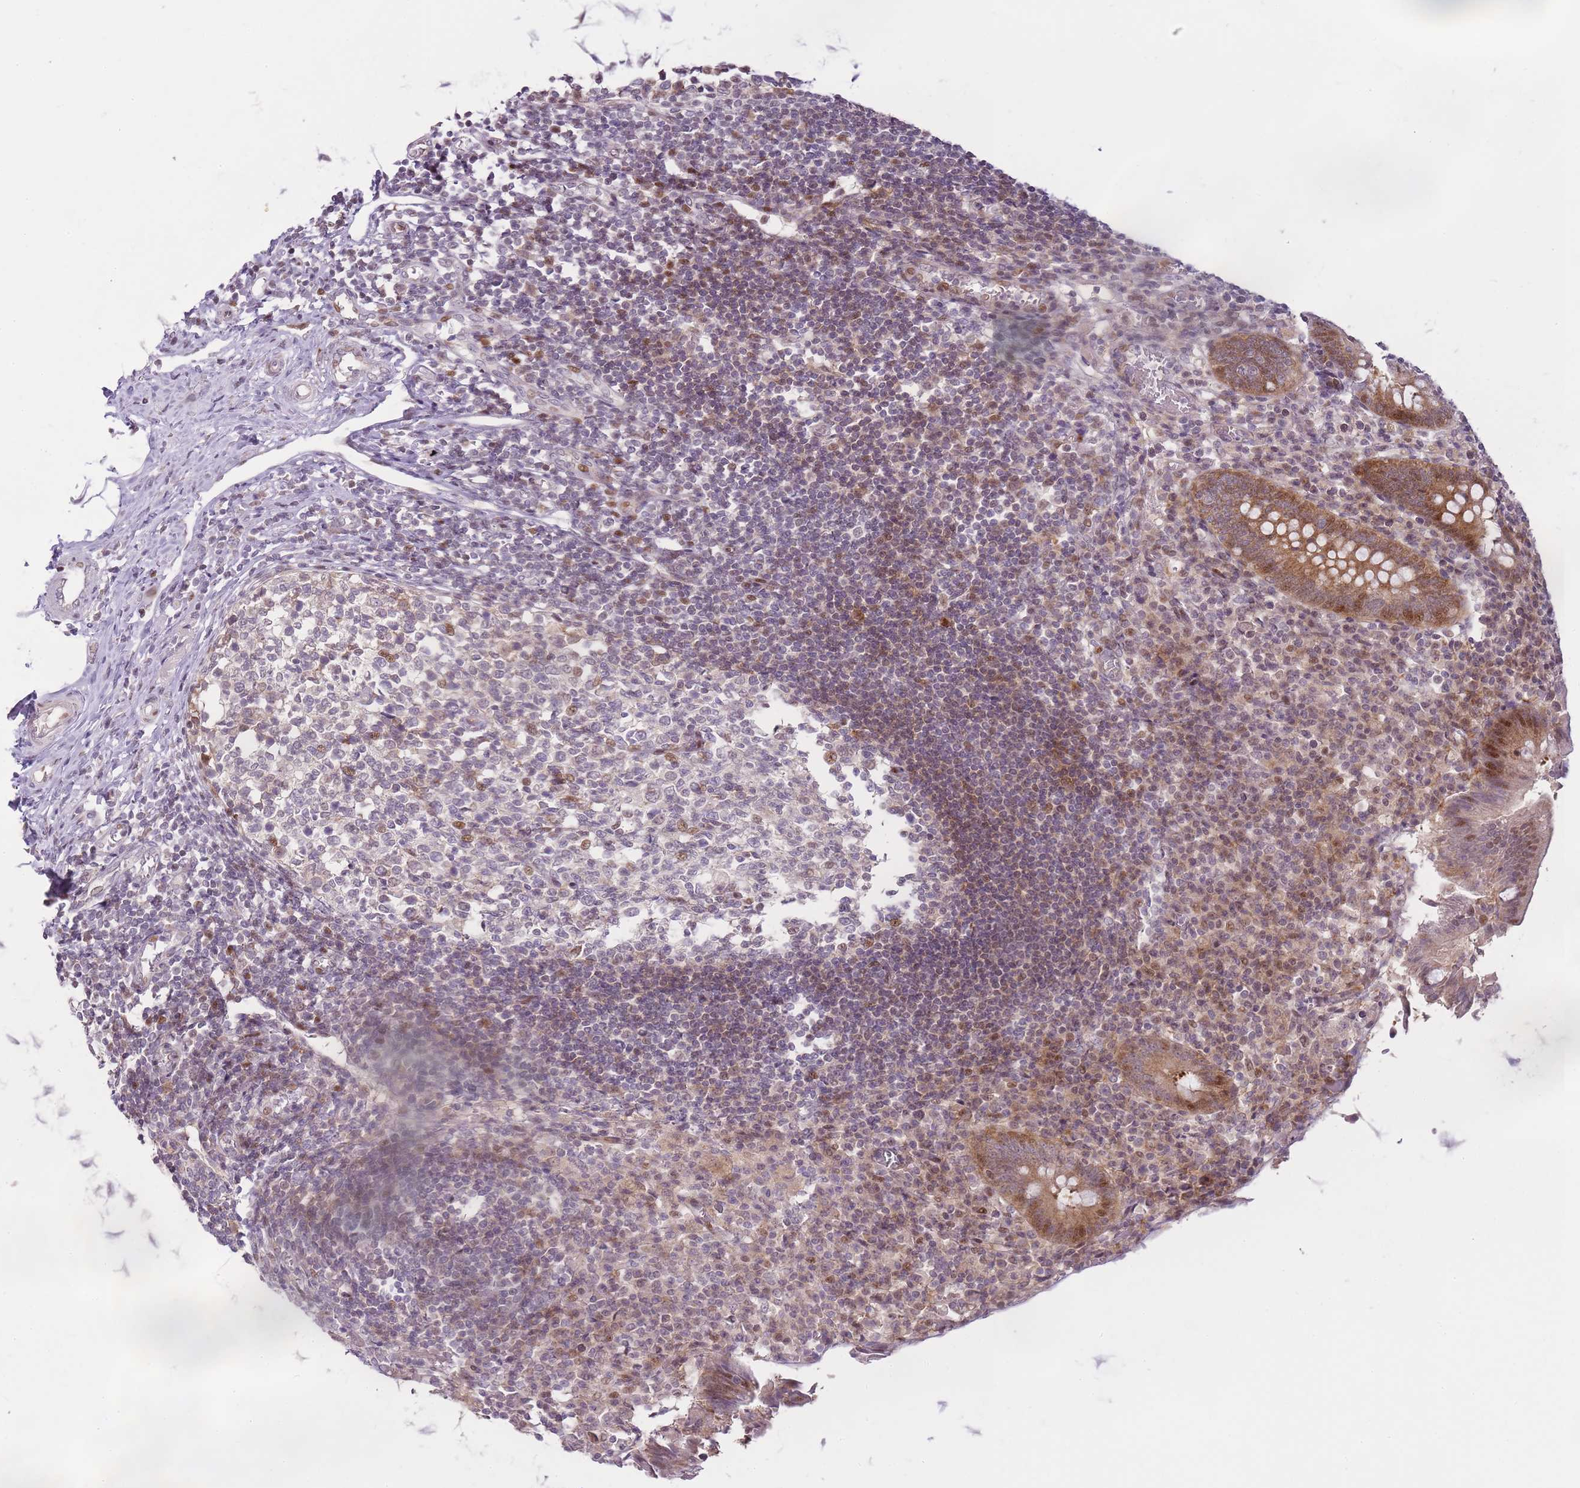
{"staining": {"intensity": "moderate", "quantity": "25%-75%", "location": "cytoplasmic/membranous,nuclear"}, "tissue": "appendix", "cell_type": "Glandular cells", "image_type": "normal", "snomed": [{"axis": "morphology", "description": "Normal tissue, NOS"}, {"axis": "topography", "description": "Appendix"}], "caption": "Immunohistochemistry (IHC) micrograph of benign appendix: appendix stained using IHC demonstrates medium levels of moderate protein expression localized specifically in the cytoplasmic/membranous,nuclear of glandular cells, appearing as a cytoplasmic/membranous,nuclear brown color.", "gene": "OGG1", "patient": {"sex": "female", "age": 17}}